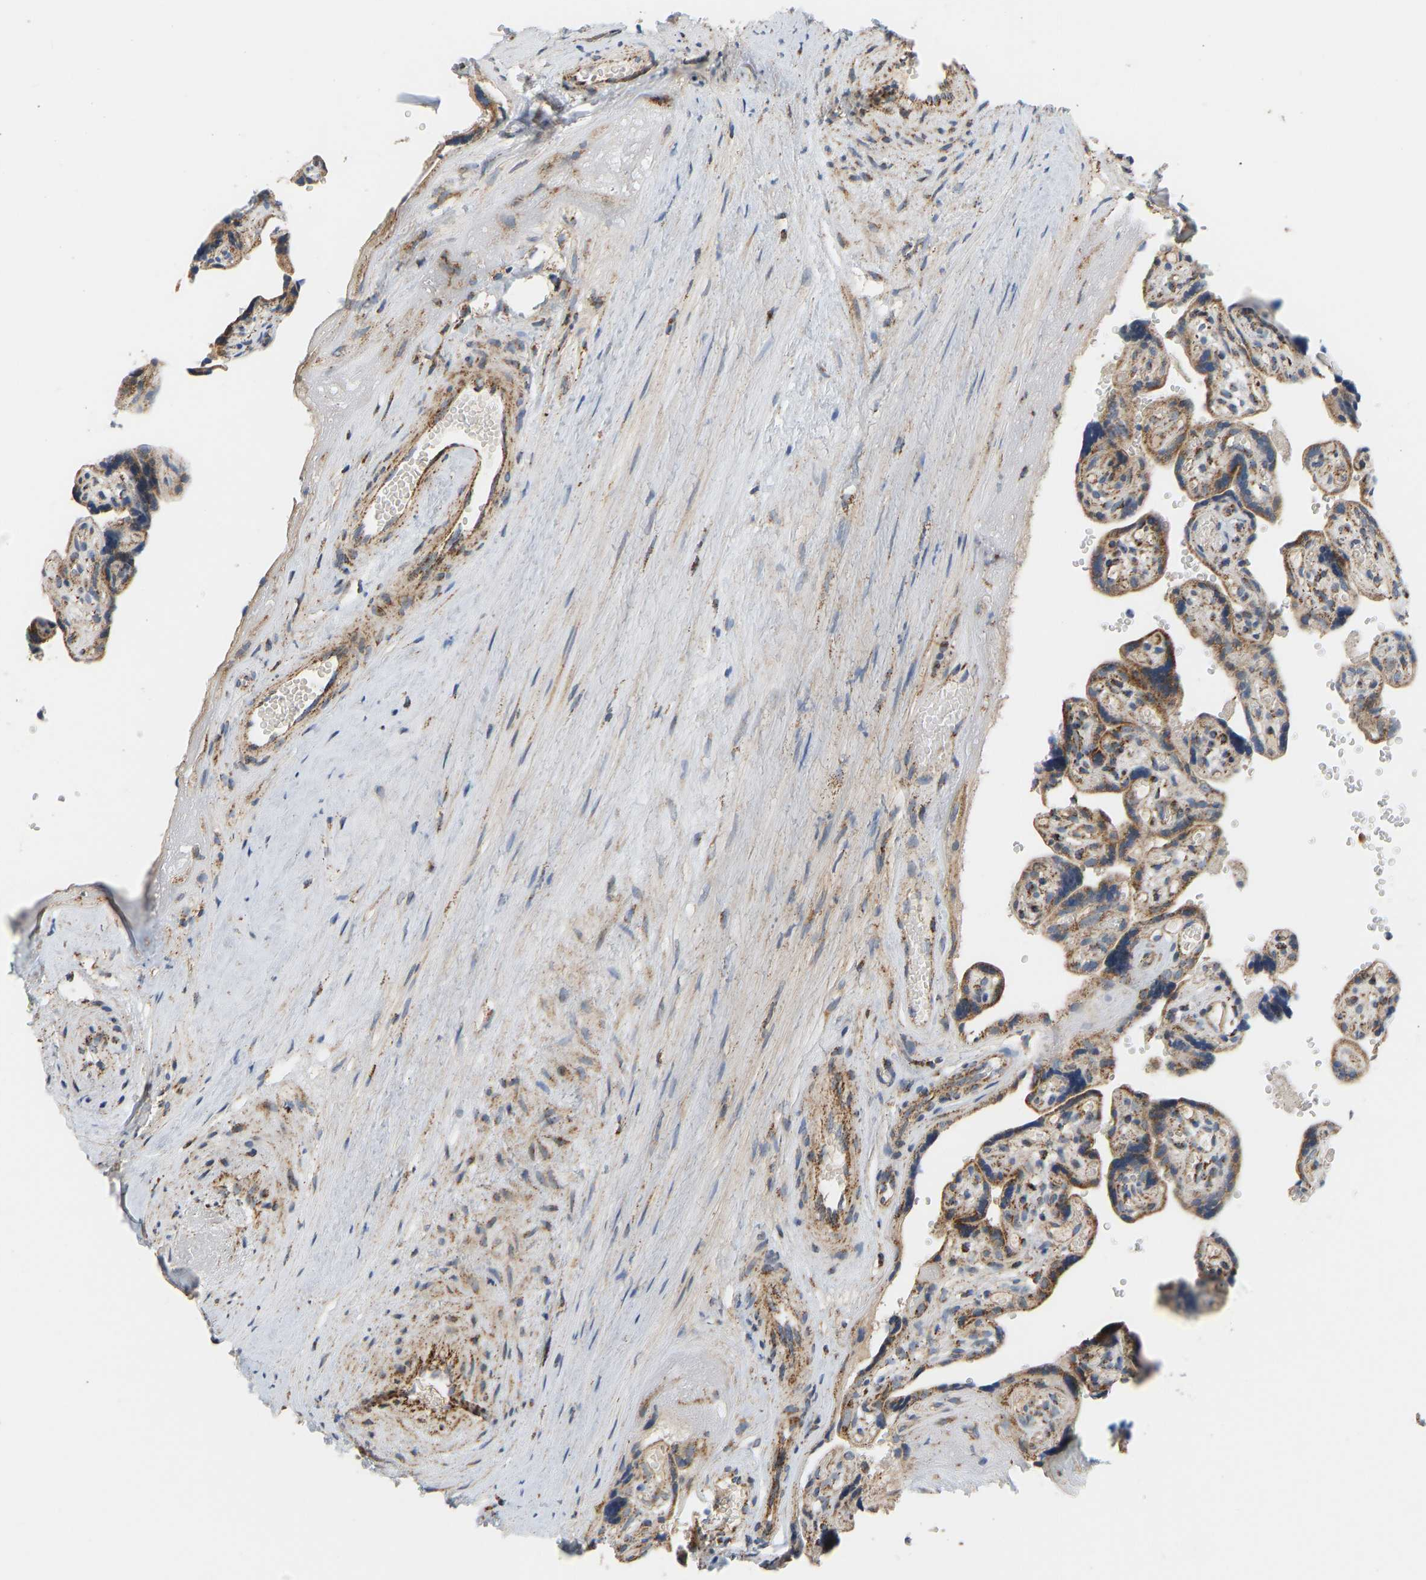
{"staining": {"intensity": "moderate", "quantity": ">75%", "location": "cytoplasmic/membranous"}, "tissue": "placenta", "cell_type": "Decidual cells", "image_type": "normal", "snomed": [{"axis": "morphology", "description": "Normal tissue, NOS"}, {"axis": "topography", "description": "Placenta"}], "caption": "Approximately >75% of decidual cells in normal human placenta reveal moderate cytoplasmic/membranous protein expression as visualized by brown immunohistochemical staining.", "gene": "GPSM2", "patient": {"sex": "female", "age": 30}}